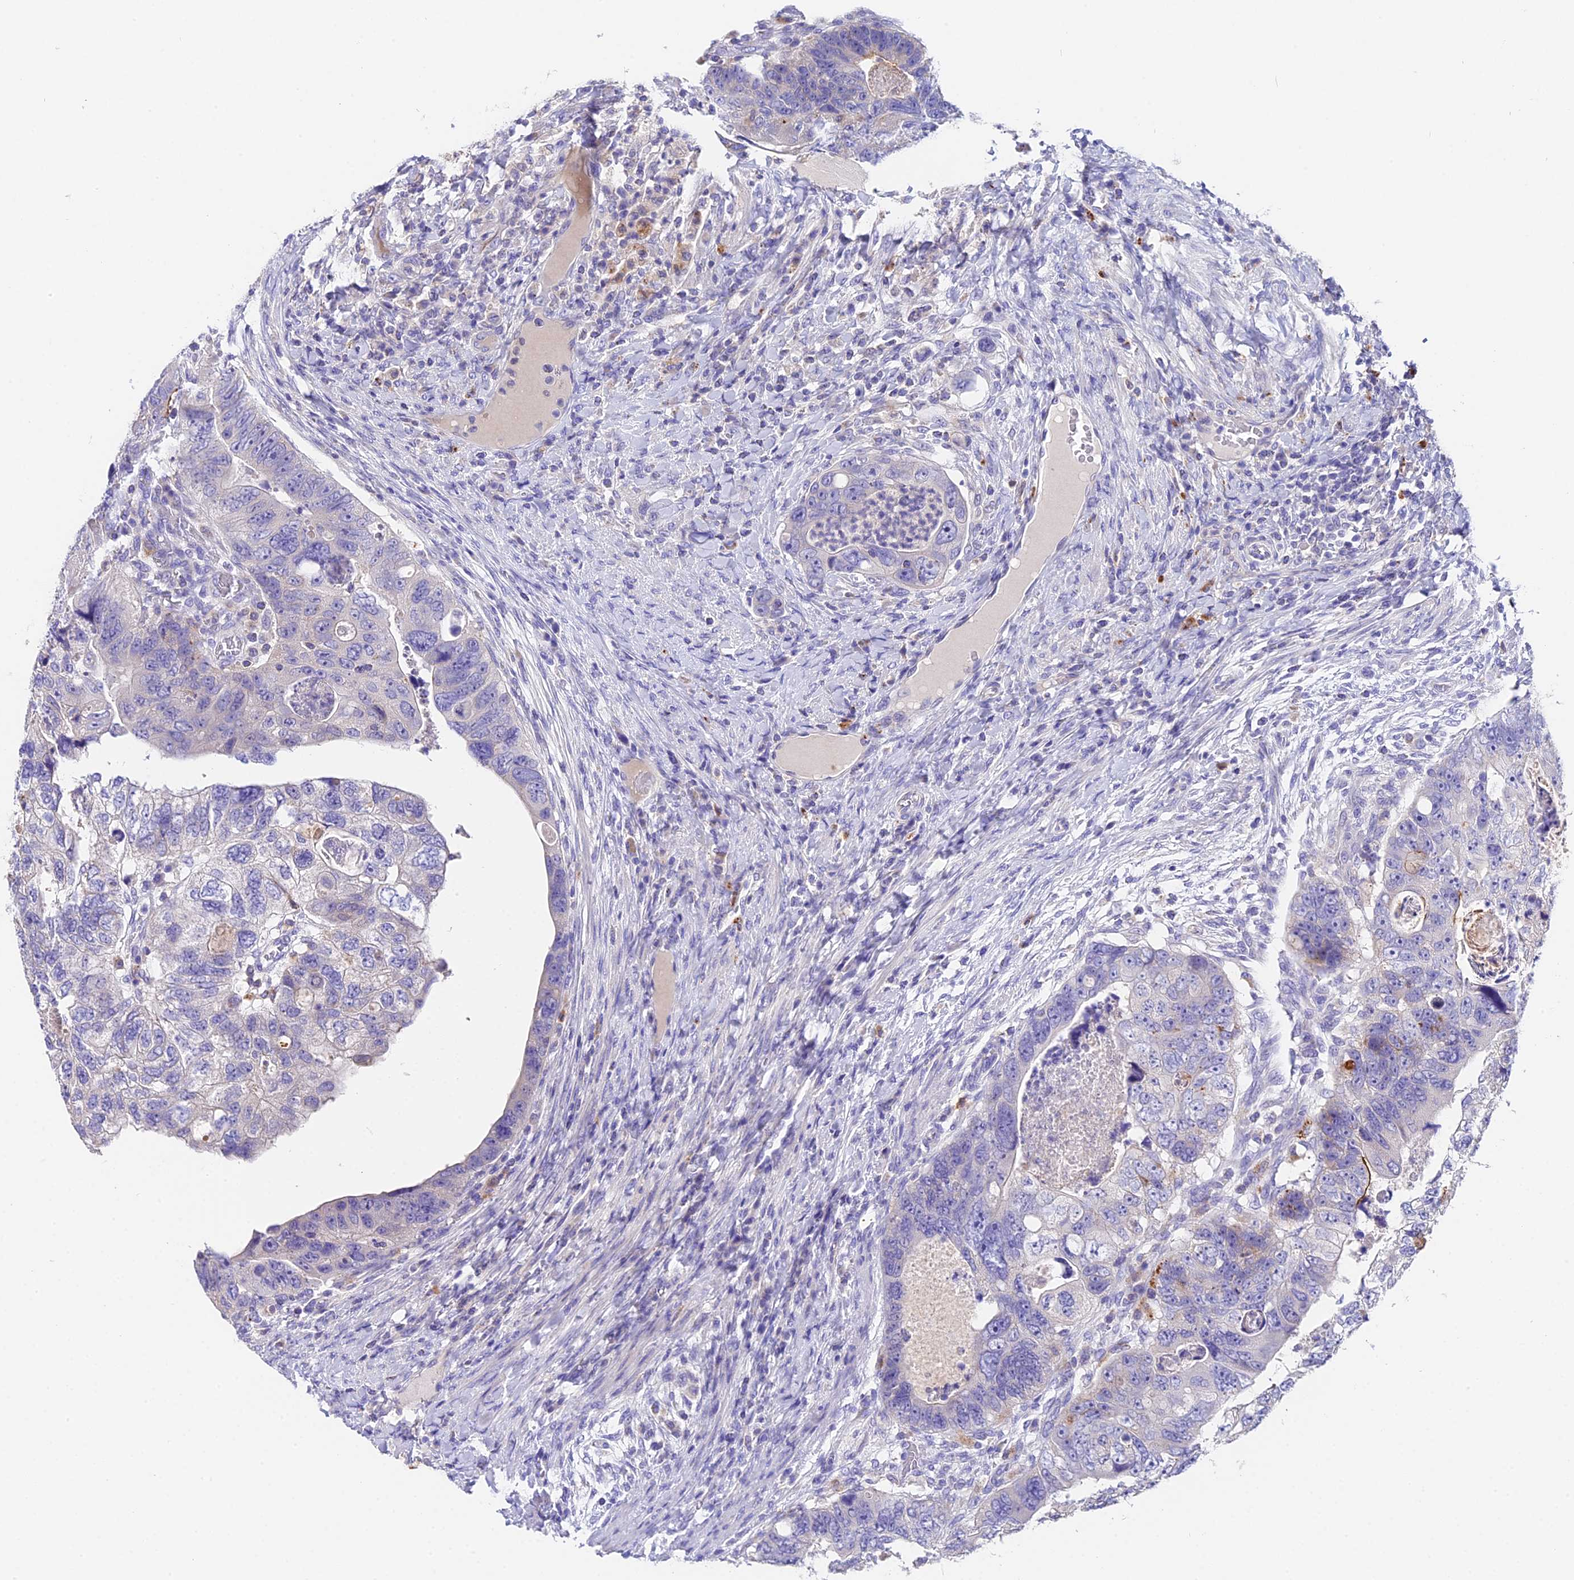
{"staining": {"intensity": "moderate", "quantity": "<25%", "location": "cytoplasmic/membranous"}, "tissue": "colorectal cancer", "cell_type": "Tumor cells", "image_type": "cancer", "snomed": [{"axis": "morphology", "description": "Adenocarcinoma, NOS"}, {"axis": "topography", "description": "Rectum"}], "caption": "Brown immunohistochemical staining in colorectal cancer (adenocarcinoma) displays moderate cytoplasmic/membranous expression in approximately <25% of tumor cells. The staining is performed using DAB (3,3'-diaminobenzidine) brown chromogen to label protein expression. The nuclei are counter-stained blue using hematoxylin.", "gene": "LYPD6", "patient": {"sex": "male", "age": 59}}